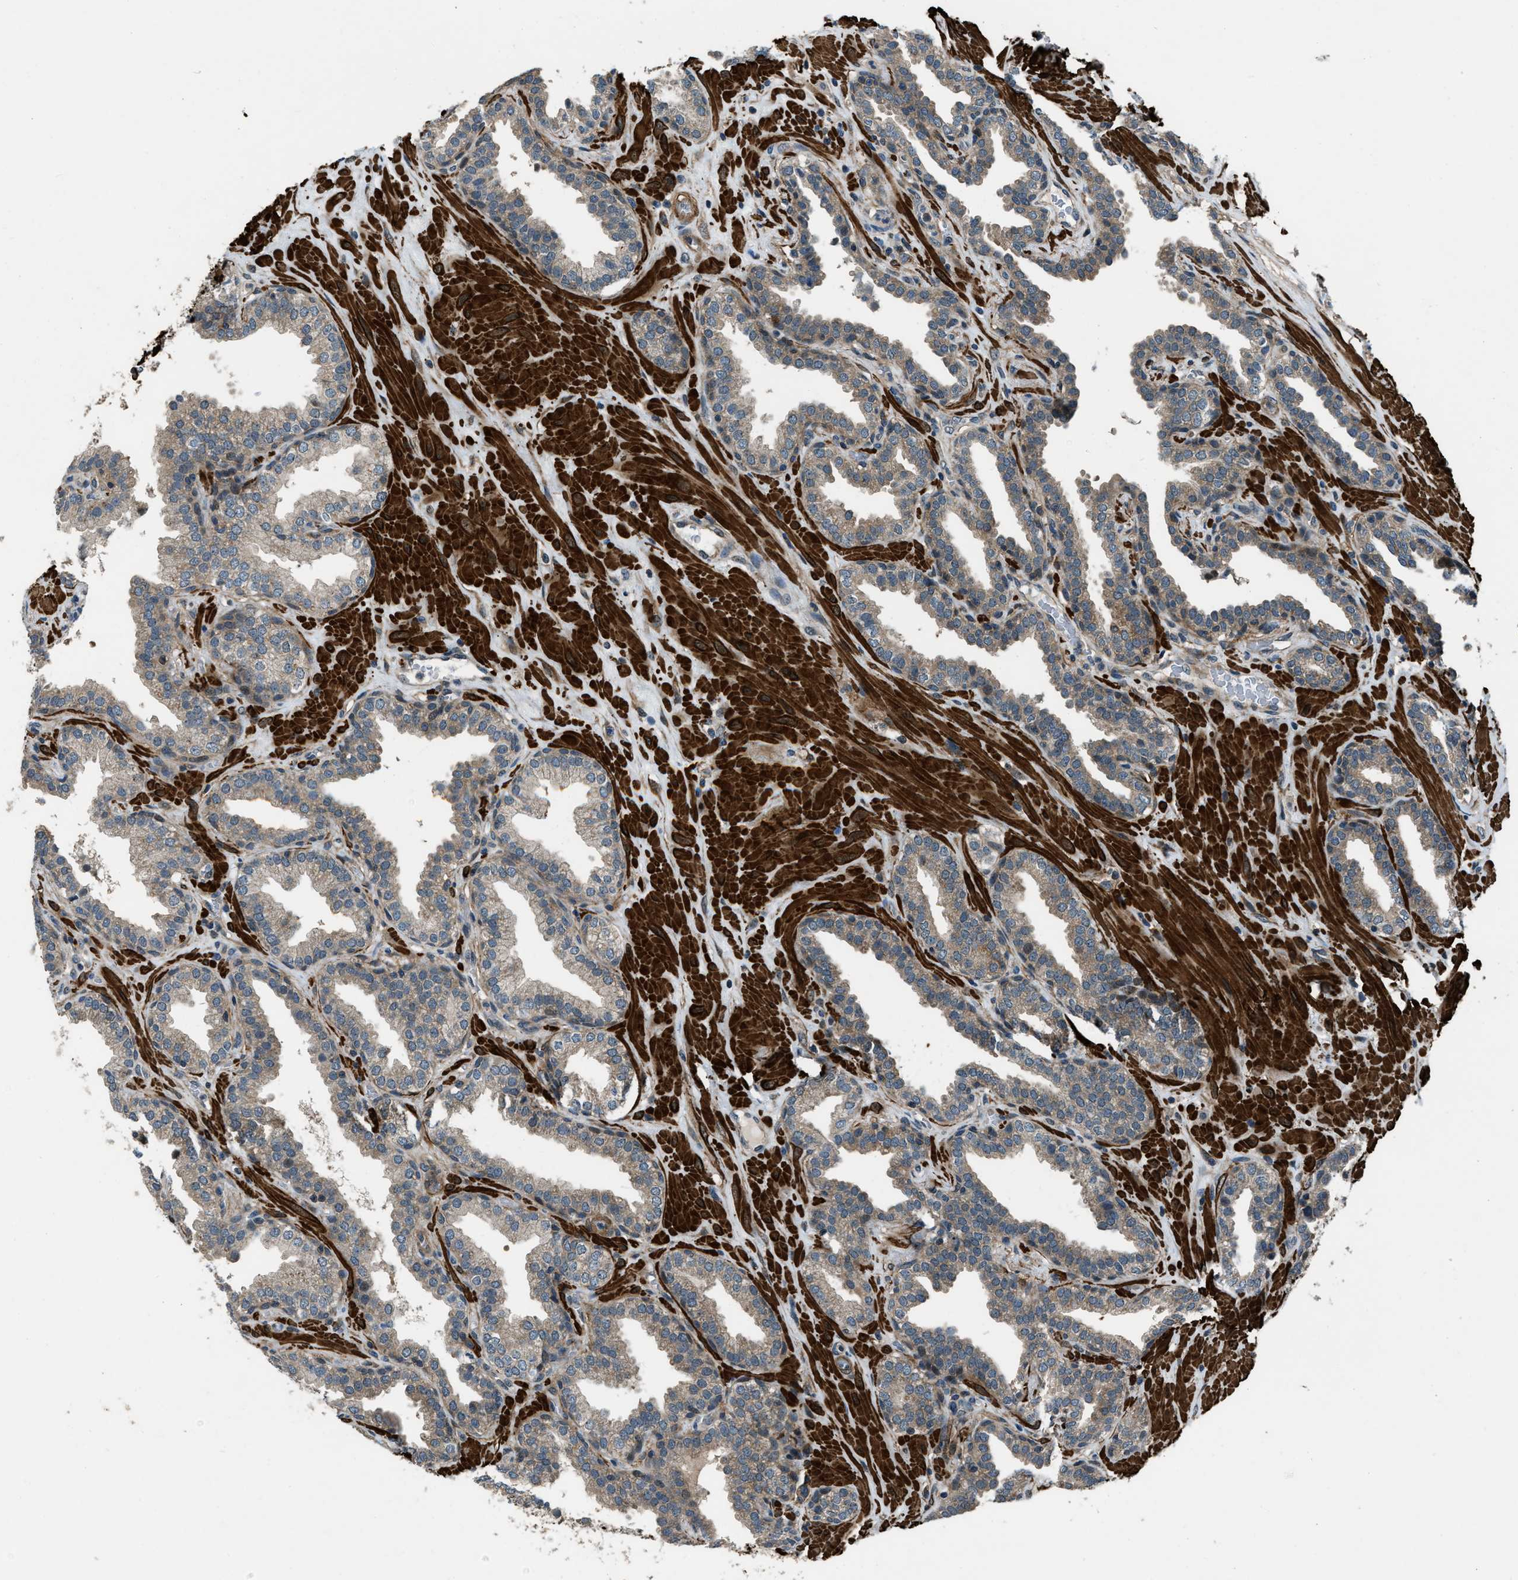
{"staining": {"intensity": "moderate", "quantity": ">75%", "location": "cytoplasmic/membranous"}, "tissue": "prostate", "cell_type": "Glandular cells", "image_type": "normal", "snomed": [{"axis": "morphology", "description": "Normal tissue, NOS"}, {"axis": "topography", "description": "Prostate"}], "caption": "Protein staining by immunohistochemistry exhibits moderate cytoplasmic/membranous expression in about >75% of glandular cells in unremarkable prostate. (DAB (3,3'-diaminobenzidine) IHC, brown staining for protein, blue staining for nuclei).", "gene": "NUDCD3", "patient": {"sex": "male", "age": 51}}